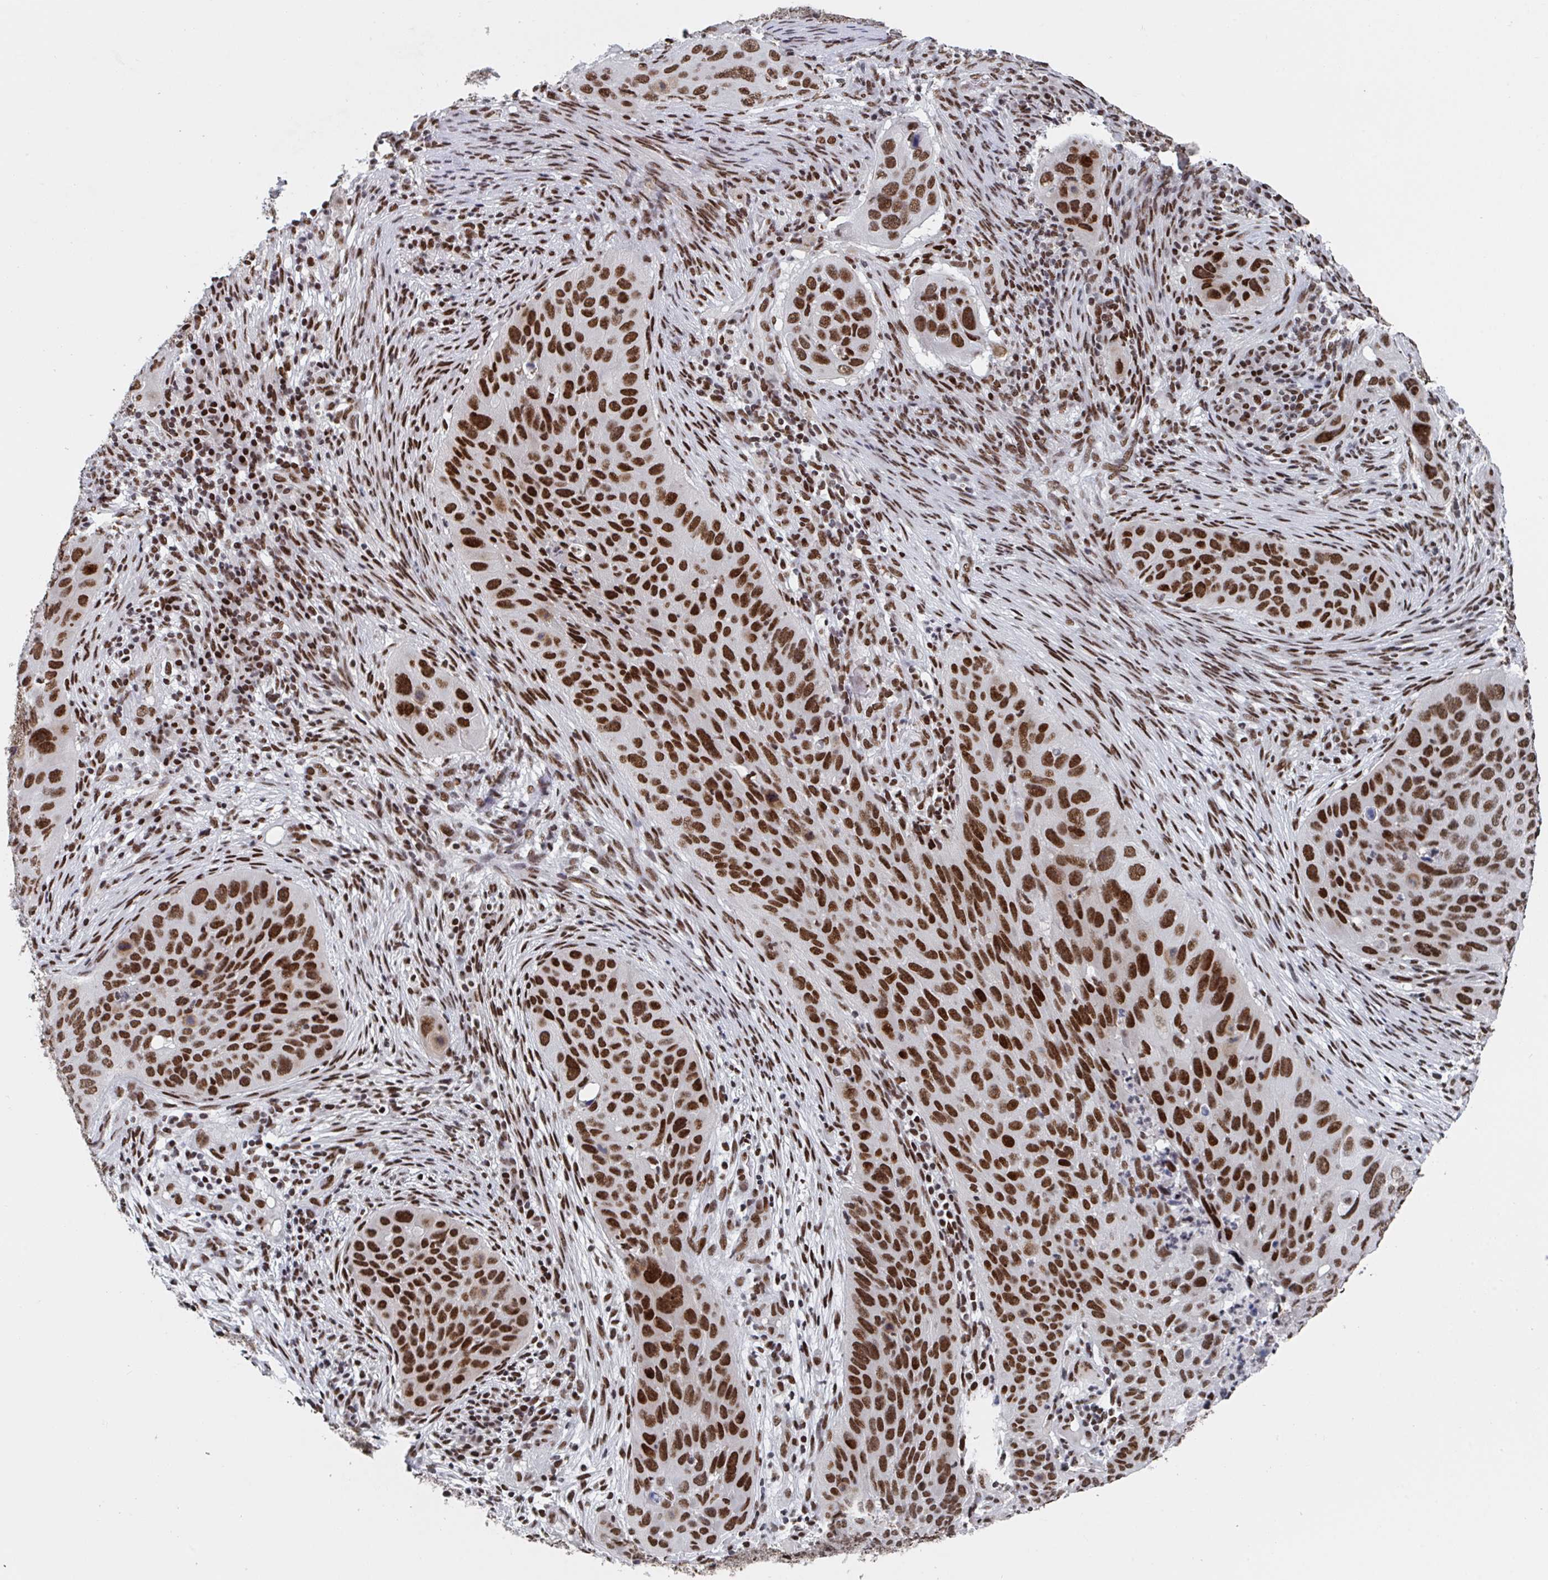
{"staining": {"intensity": "strong", "quantity": ">75%", "location": "nuclear"}, "tissue": "lung cancer", "cell_type": "Tumor cells", "image_type": "cancer", "snomed": [{"axis": "morphology", "description": "Squamous cell carcinoma, NOS"}, {"axis": "topography", "description": "Lung"}], "caption": "Protein analysis of squamous cell carcinoma (lung) tissue demonstrates strong nuclear staining in approximately >75% of tumor cells.", "gene": "ZNF607", "patient": {"sex": "male", "age": 63}}